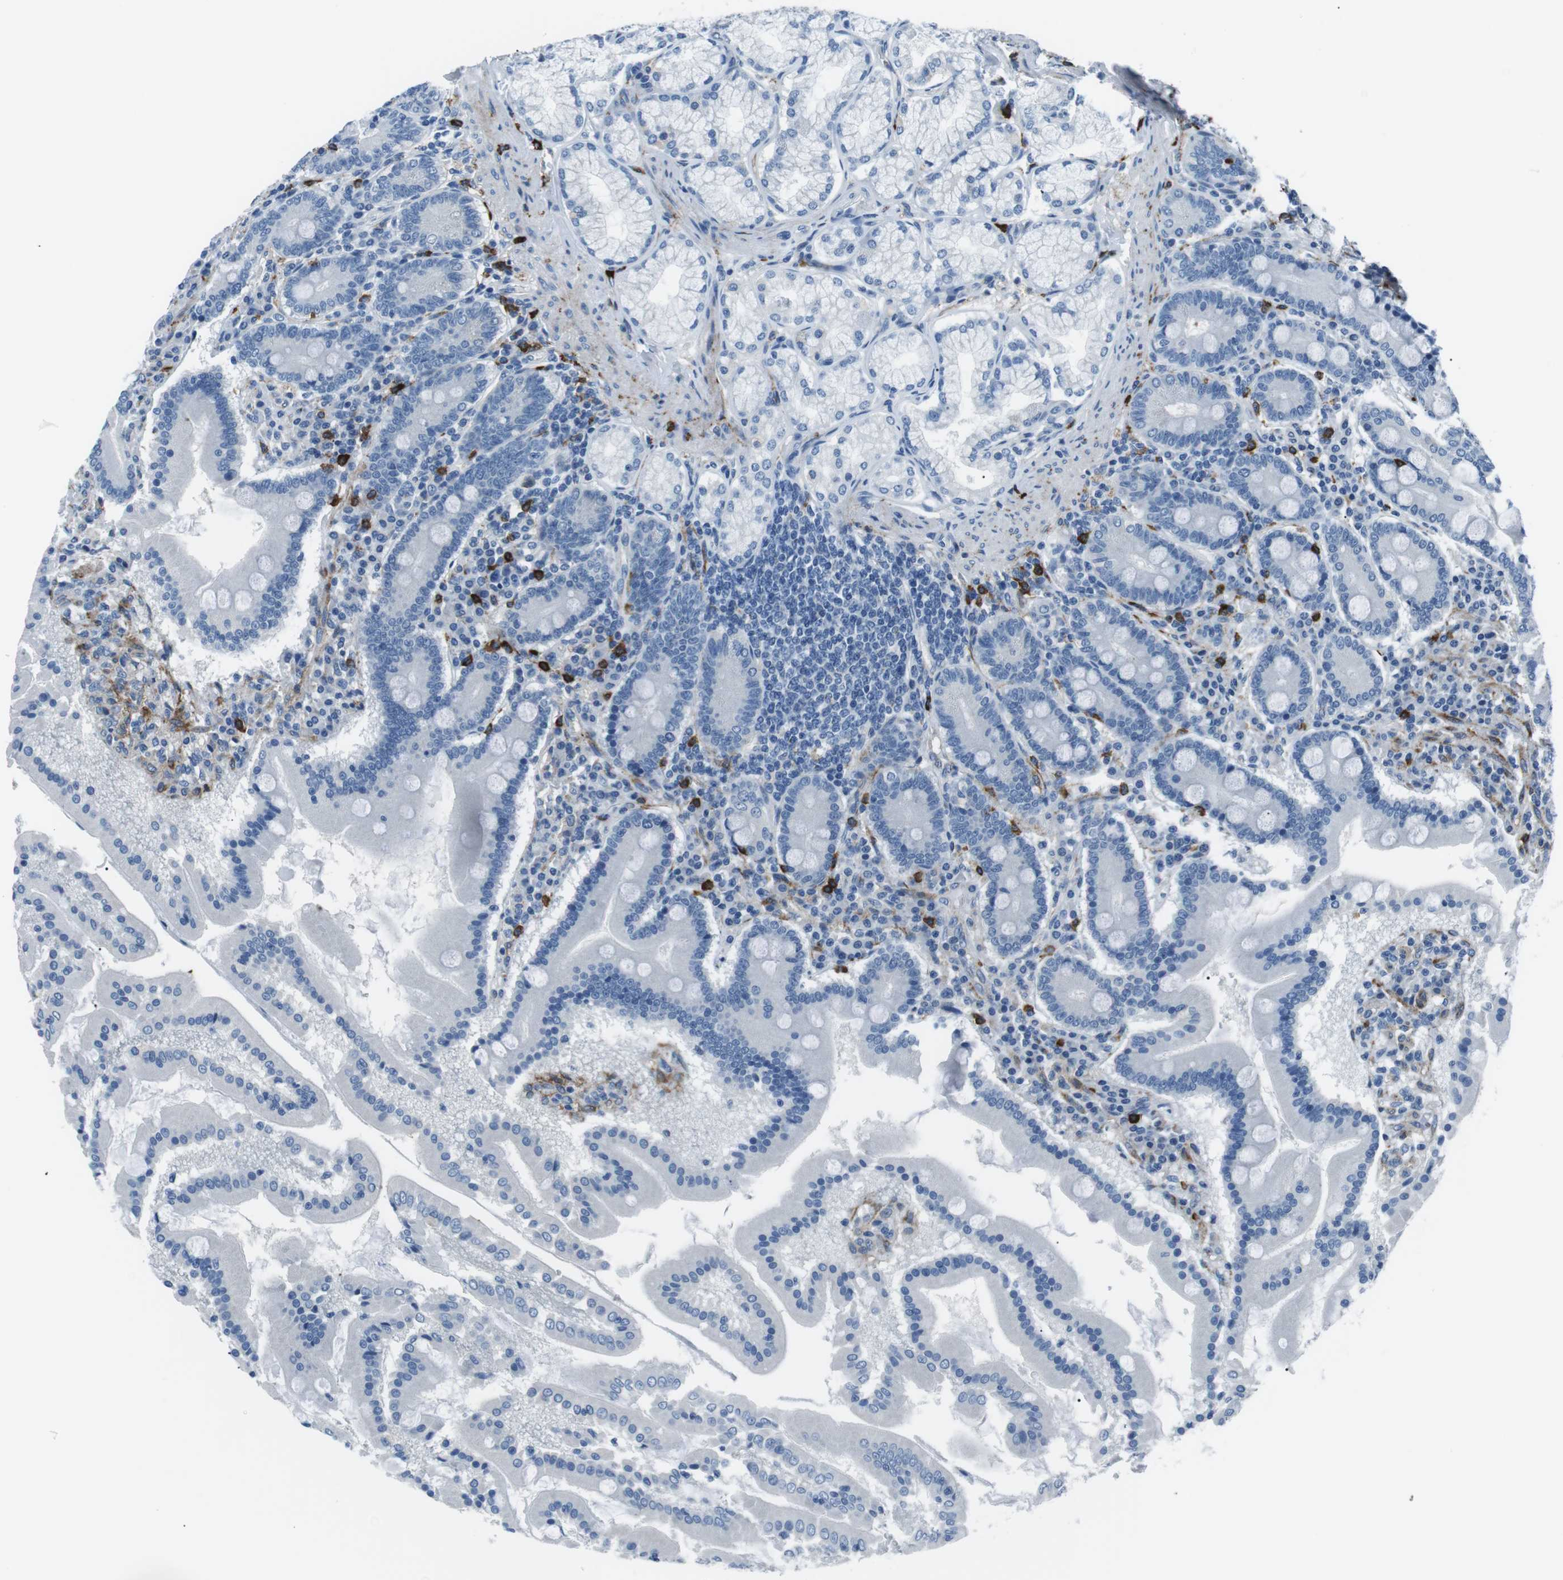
{"staining": {"intensity": "negative", "quantity": "none", "location": "none"}, "tissue": "duodenum", "cell_type": "Glandular cells", "image_type": "normal", "snomed": [{"axis": "morphology", "description": "Normal tissue, NOS"}, {"axis": "topography", "description": "Duodenum"}], "caption": "Human duodenum stained for a protein using immunohistochemistry exhibits no expression in glandular cells.", "gene": "CSF2RA", "patient": {"sex": "male", "age": 50}}